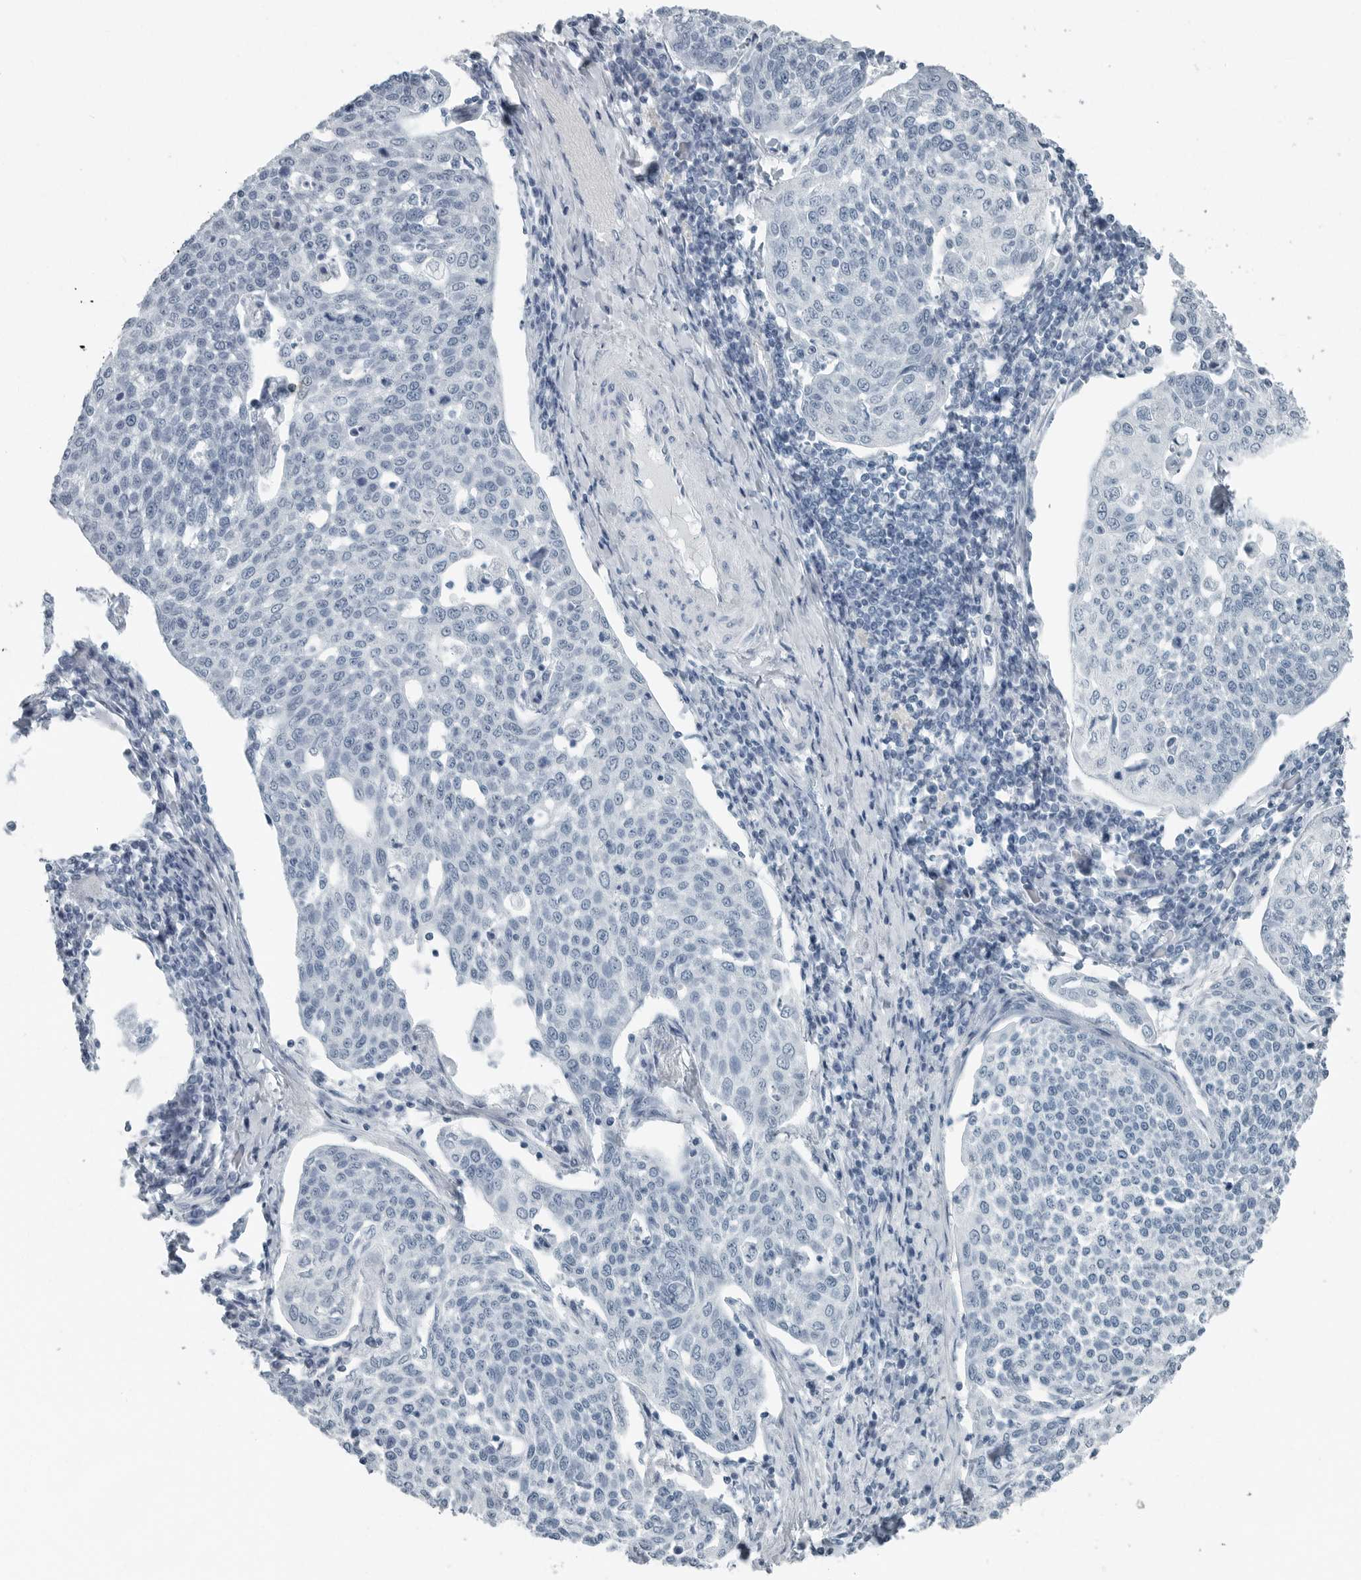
{"staining": {"intensity": "negative", "quantity": "none", "location": "none"}, "tissue": "cervical cancer", "cell_type": "Tumor cells", "image_type": "cancer", "snomed": [{"axis": "morphology", "description": "Squamous cell carcinoma, NOS"}, {"axis": "topography", "description": "Cervix"}], "caption": "Immunohistochemistry (IHC) photomicrograph of human cervical squamous cell carcinoma stained for a protein (brown), which exhibits no positivity in tumor cells.", "gene": "ZPBP2", "patient": {"sex": "female", "age": 34}}